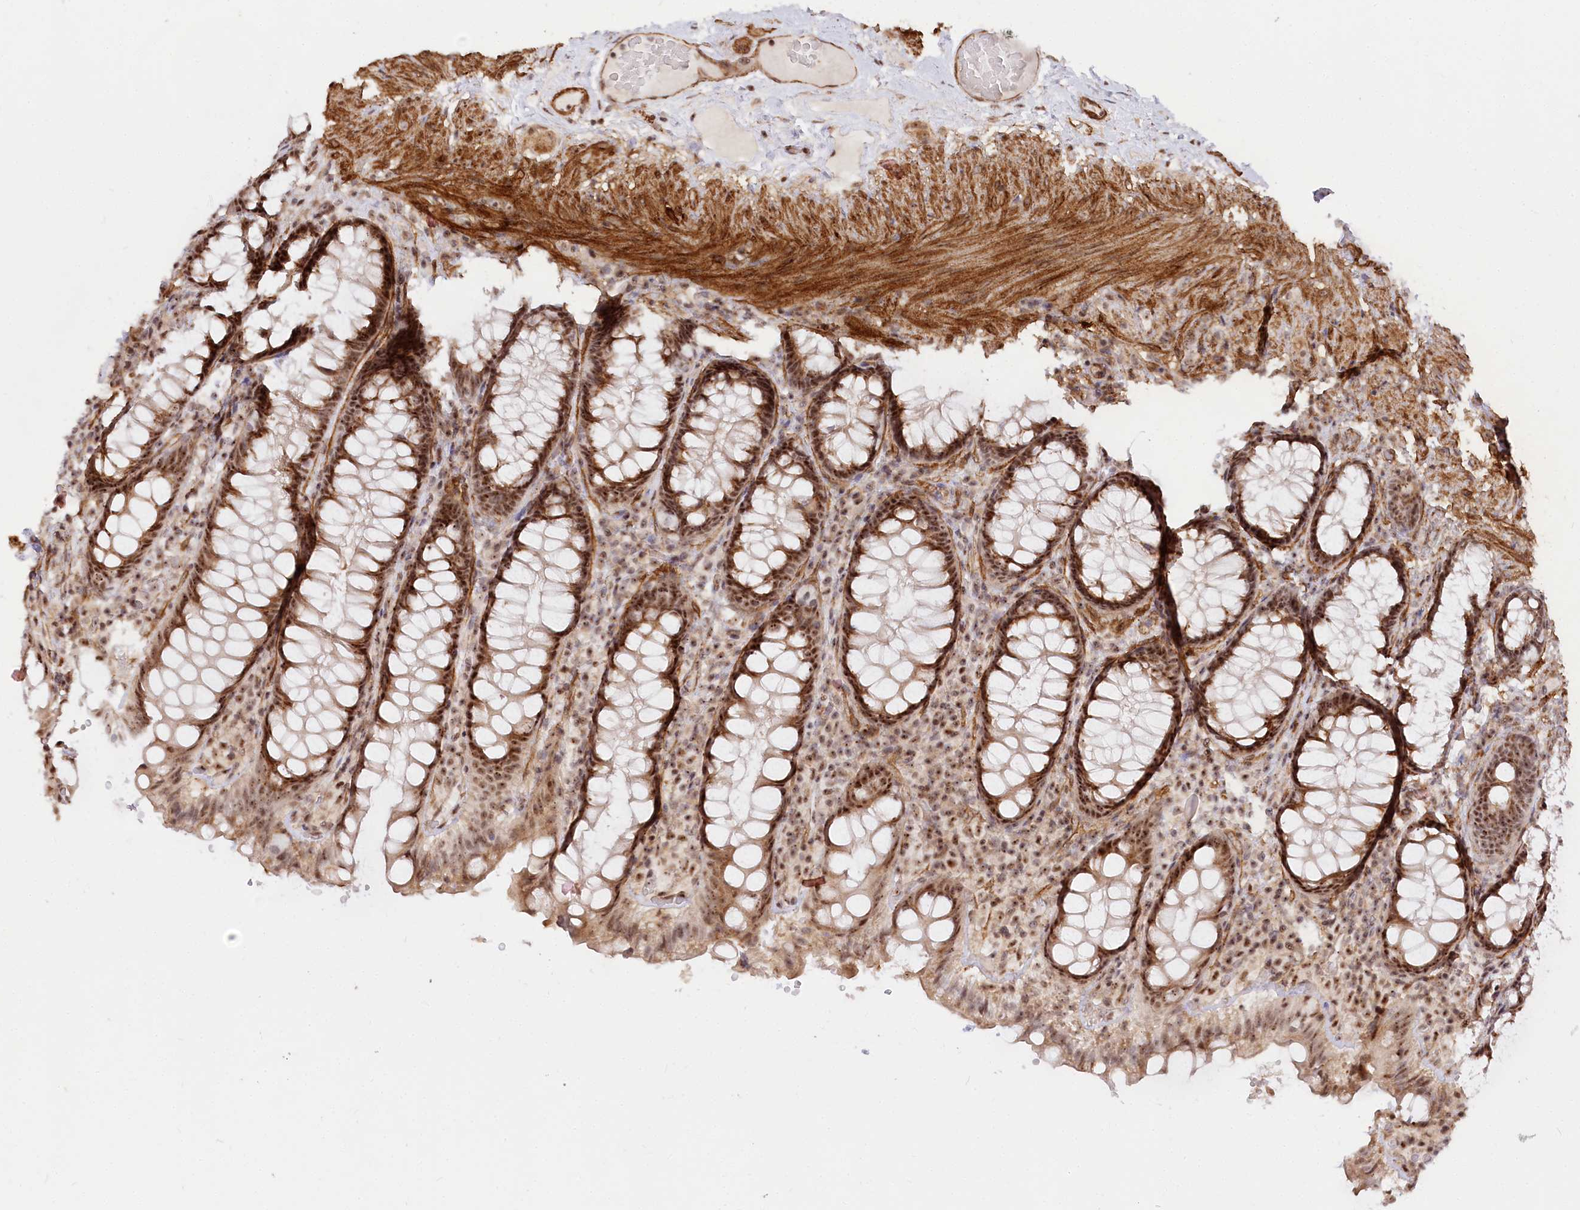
{"staining": {"intensity": "strong", "quantity": ">75%", "location": "cytoplasmic/membranous,nuclear"}, "tissue": "rectum", "cell_type": "Glandular cells", "image_type": "normal", "snomed": [{"axis": "morphology", "description": "Normal tissue, NOS"}, {"axis": "topography", "description": "Rectum"}], "caption": "Protein analysis of unremarkable rectum exhibits strong cytoplasmic/membranous,nuclear positivity in approximately >75% of glandular cells. (DAB (3,3'-diaminobenzidine) IHC with brightfield microscopy, high magnification).", "gene": "GNL3L", "patient": {"sex": "male", "age": 83}}